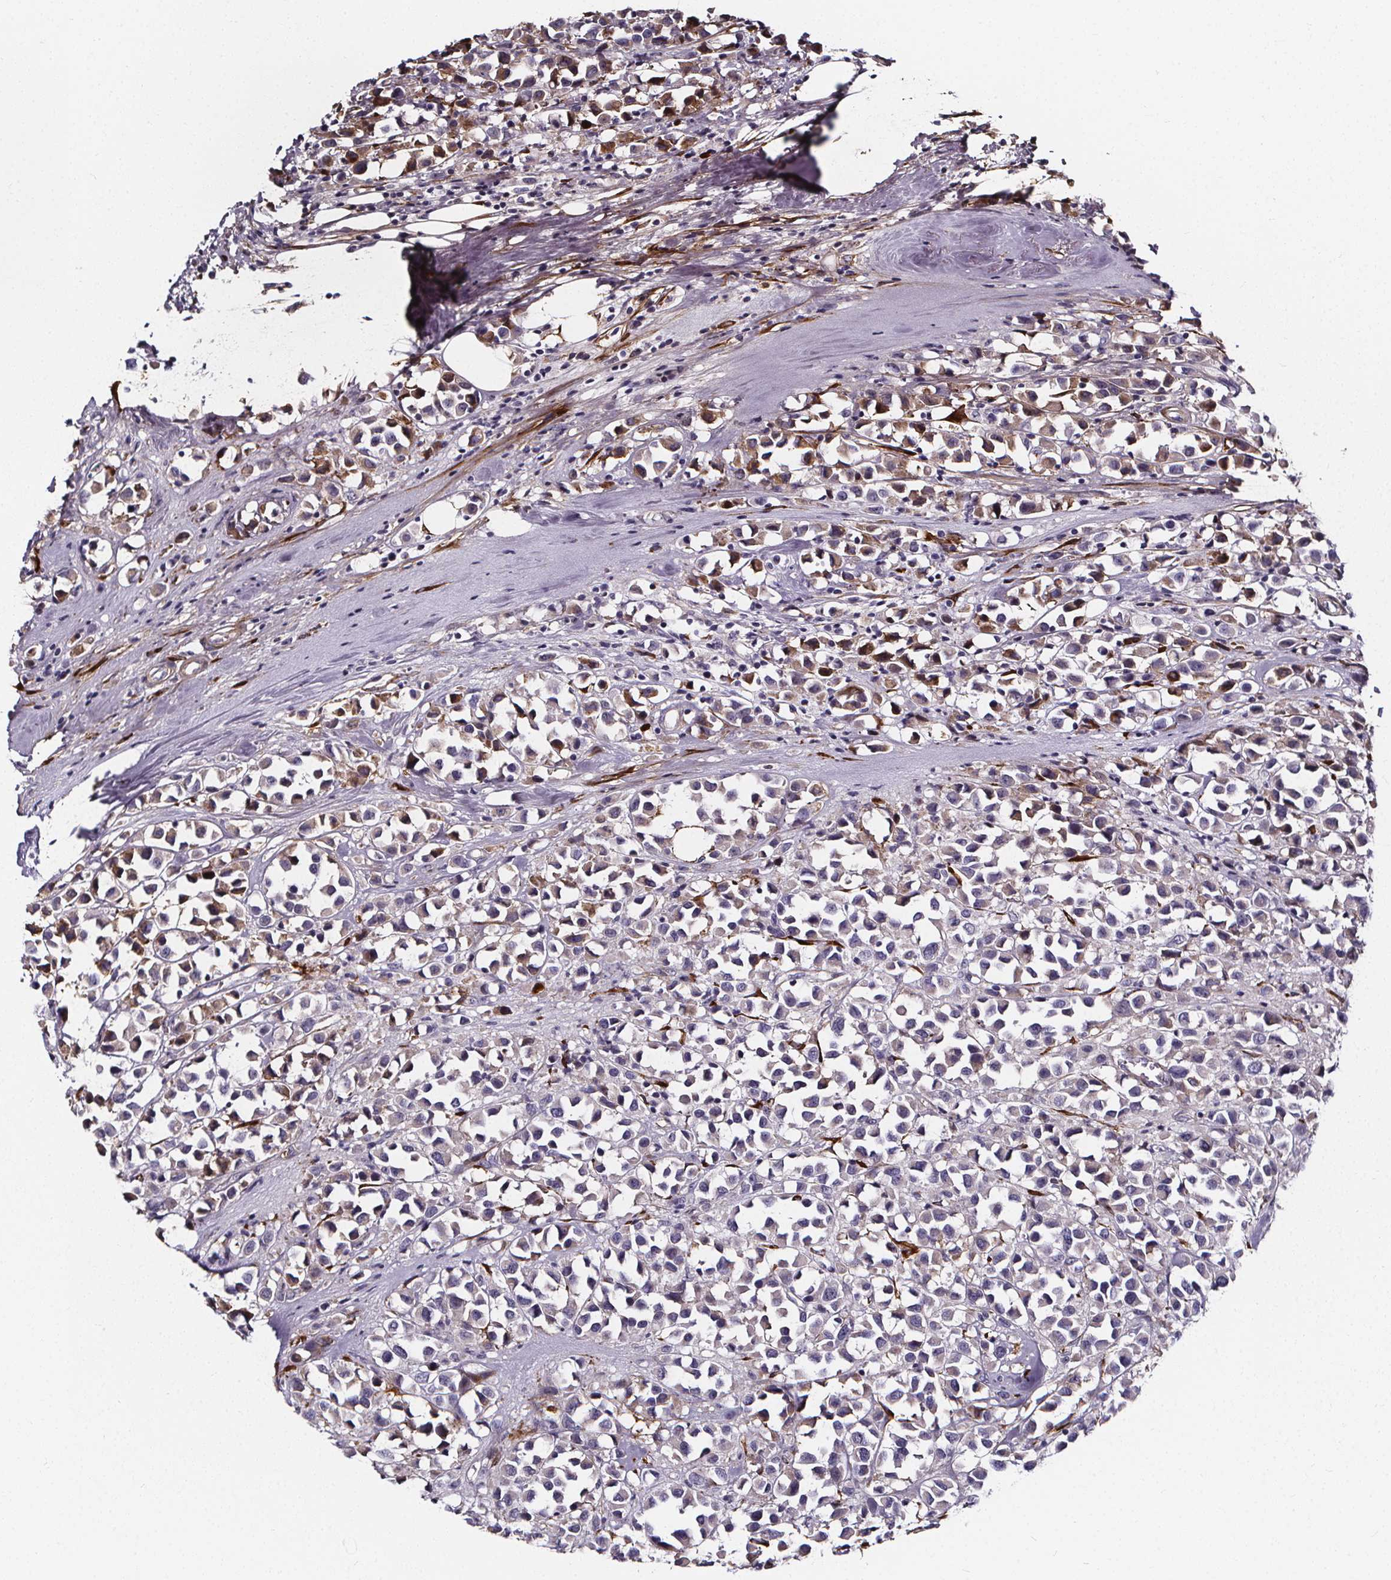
{"staining": {"intensity": "negative", "quantity": "none", "location": "none"}, "tissue": "breast cancer", "cell_type": "Tumor cells", "image_type": "cancer", "snomed": [{"axis": "morphology", "description": "Duct carcinoma"}, {"axis": "topography", "description": "Breast"}], "caption": "The immunohistochemistry histopathology image has no significant staining in tumor cells of invasive ductal carcinoma (breast) tissue. Nuclei are stained in blue.", "gene": "AEBP1", "patient": {"sex": "female", "age": 61}}